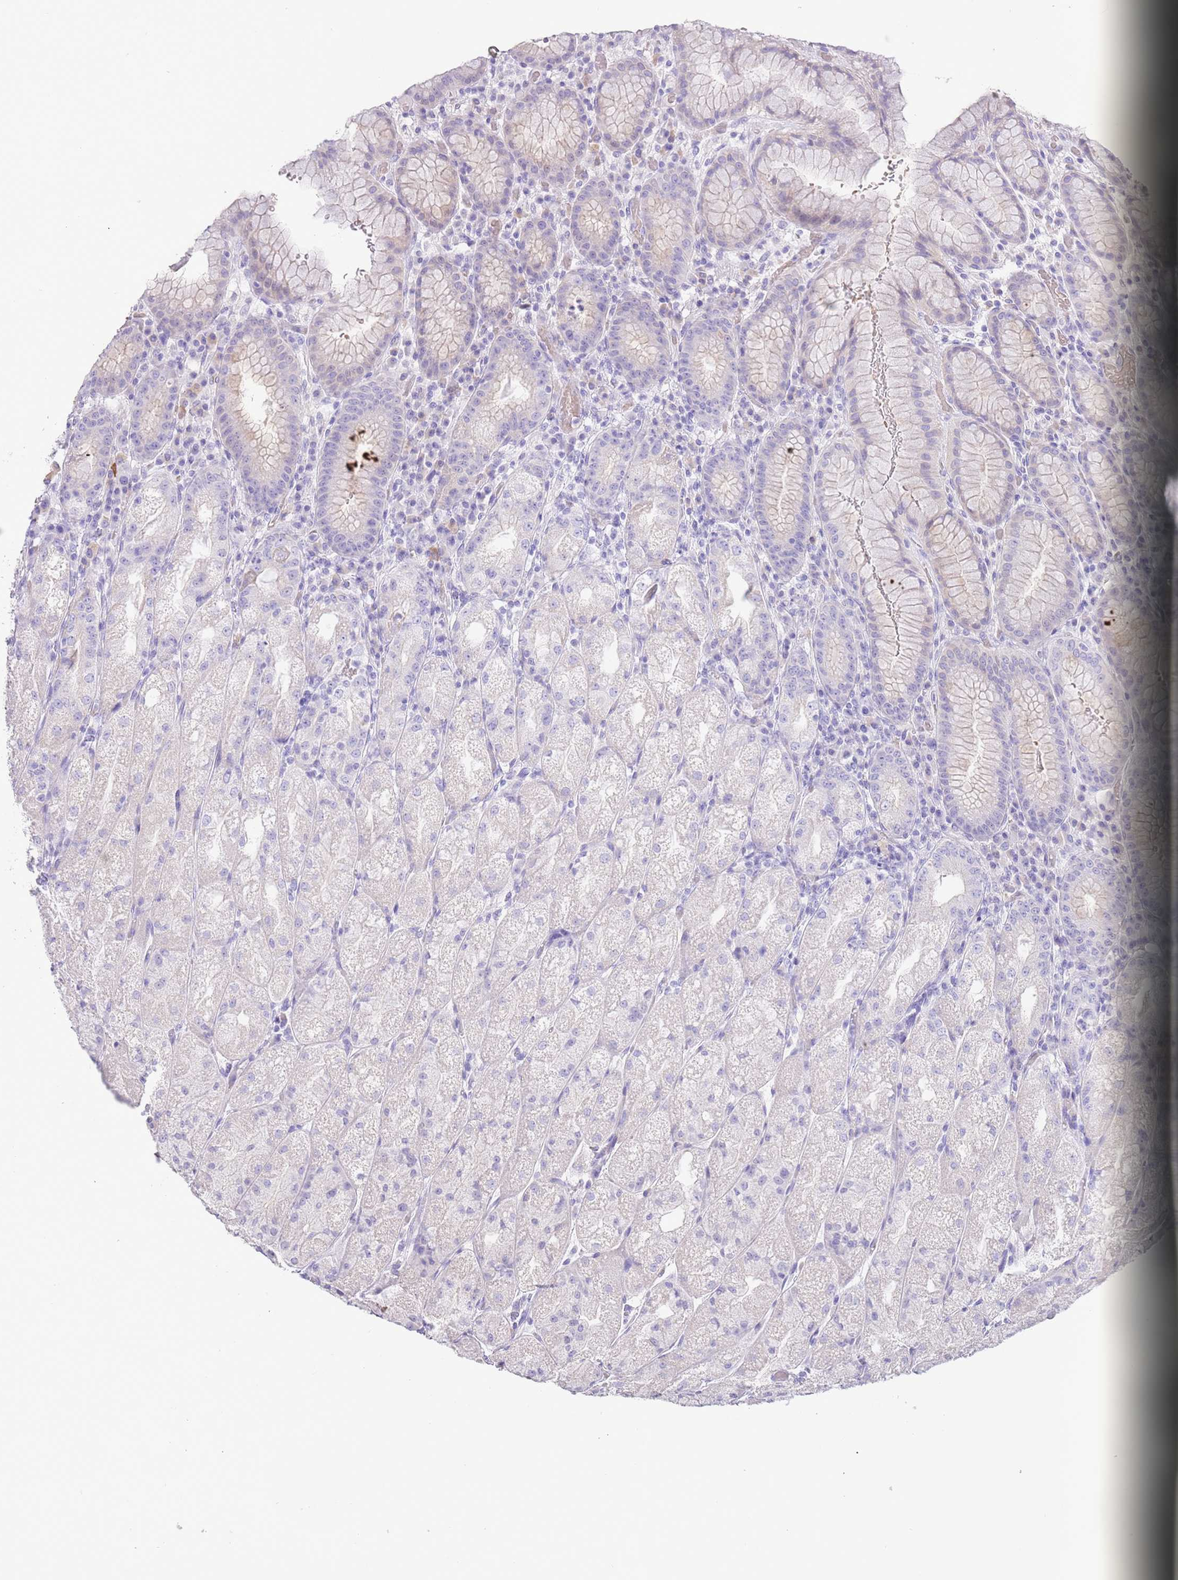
{"staining": {"intensity": "weak", "quantity": "<25%", "location": "cytoplasmic/membranous"}, "tissue": "stomach", "cell_type": "Glandular cells", "image_type": "normal", "snomed": [{"axis": "morphology", "description": "Normal tissue, NOS"}, {"axis": "topography", "description": "Stomach, upper"}], "caption": "DAB (3,3'-diaminobenzidine) immunohistochemical staining of normal human stomach exhibits no significant staining in glandular cells. (Immunohistochemistry (ihc), brightfield microscopy, high magnification).", "gene": "ACR", "patient": {"sex": "male", "age": 52}}